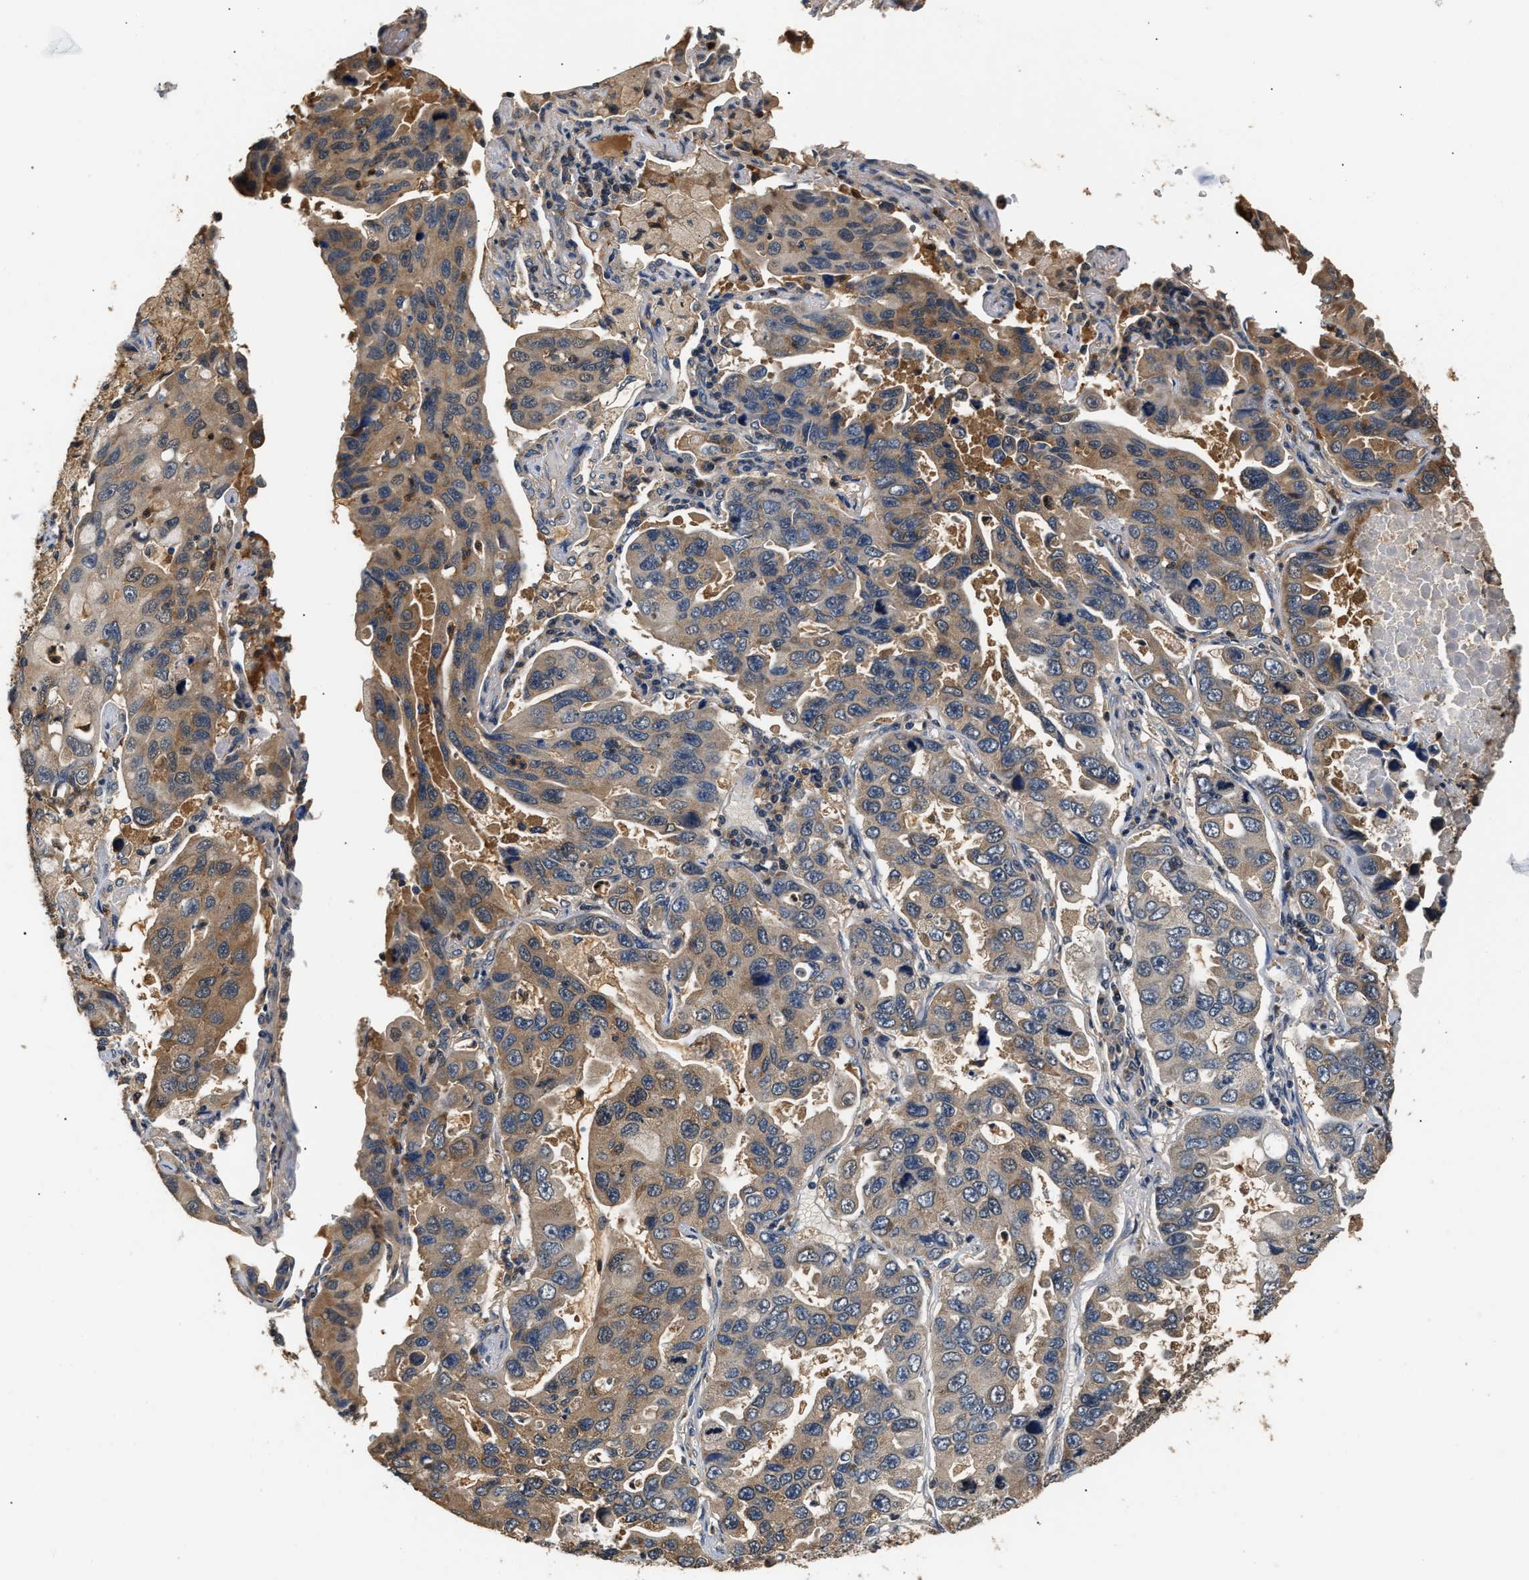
{"staining": {"intensity": "moderate", "quantity": "25%-75%", "location": "cytoplasmic/membranous"}, "tissue": "lung cancer", "cell_type": "Tumor cells", "image_type": "cancer", "snomed": [{"axis": "morphology", "description": "Adenocarcinoma, NOS"}, {"axis": "topography", "description": "Lung"}], "caption": "High-power microscopy captured an IHC image of lung adenocarcinoma, revealing moderate cytoplasmic/membranous positivity in about 25%-75% of tumor cells.", "gene": "GPI", "patient": {"sex": "male", "age": 64}}